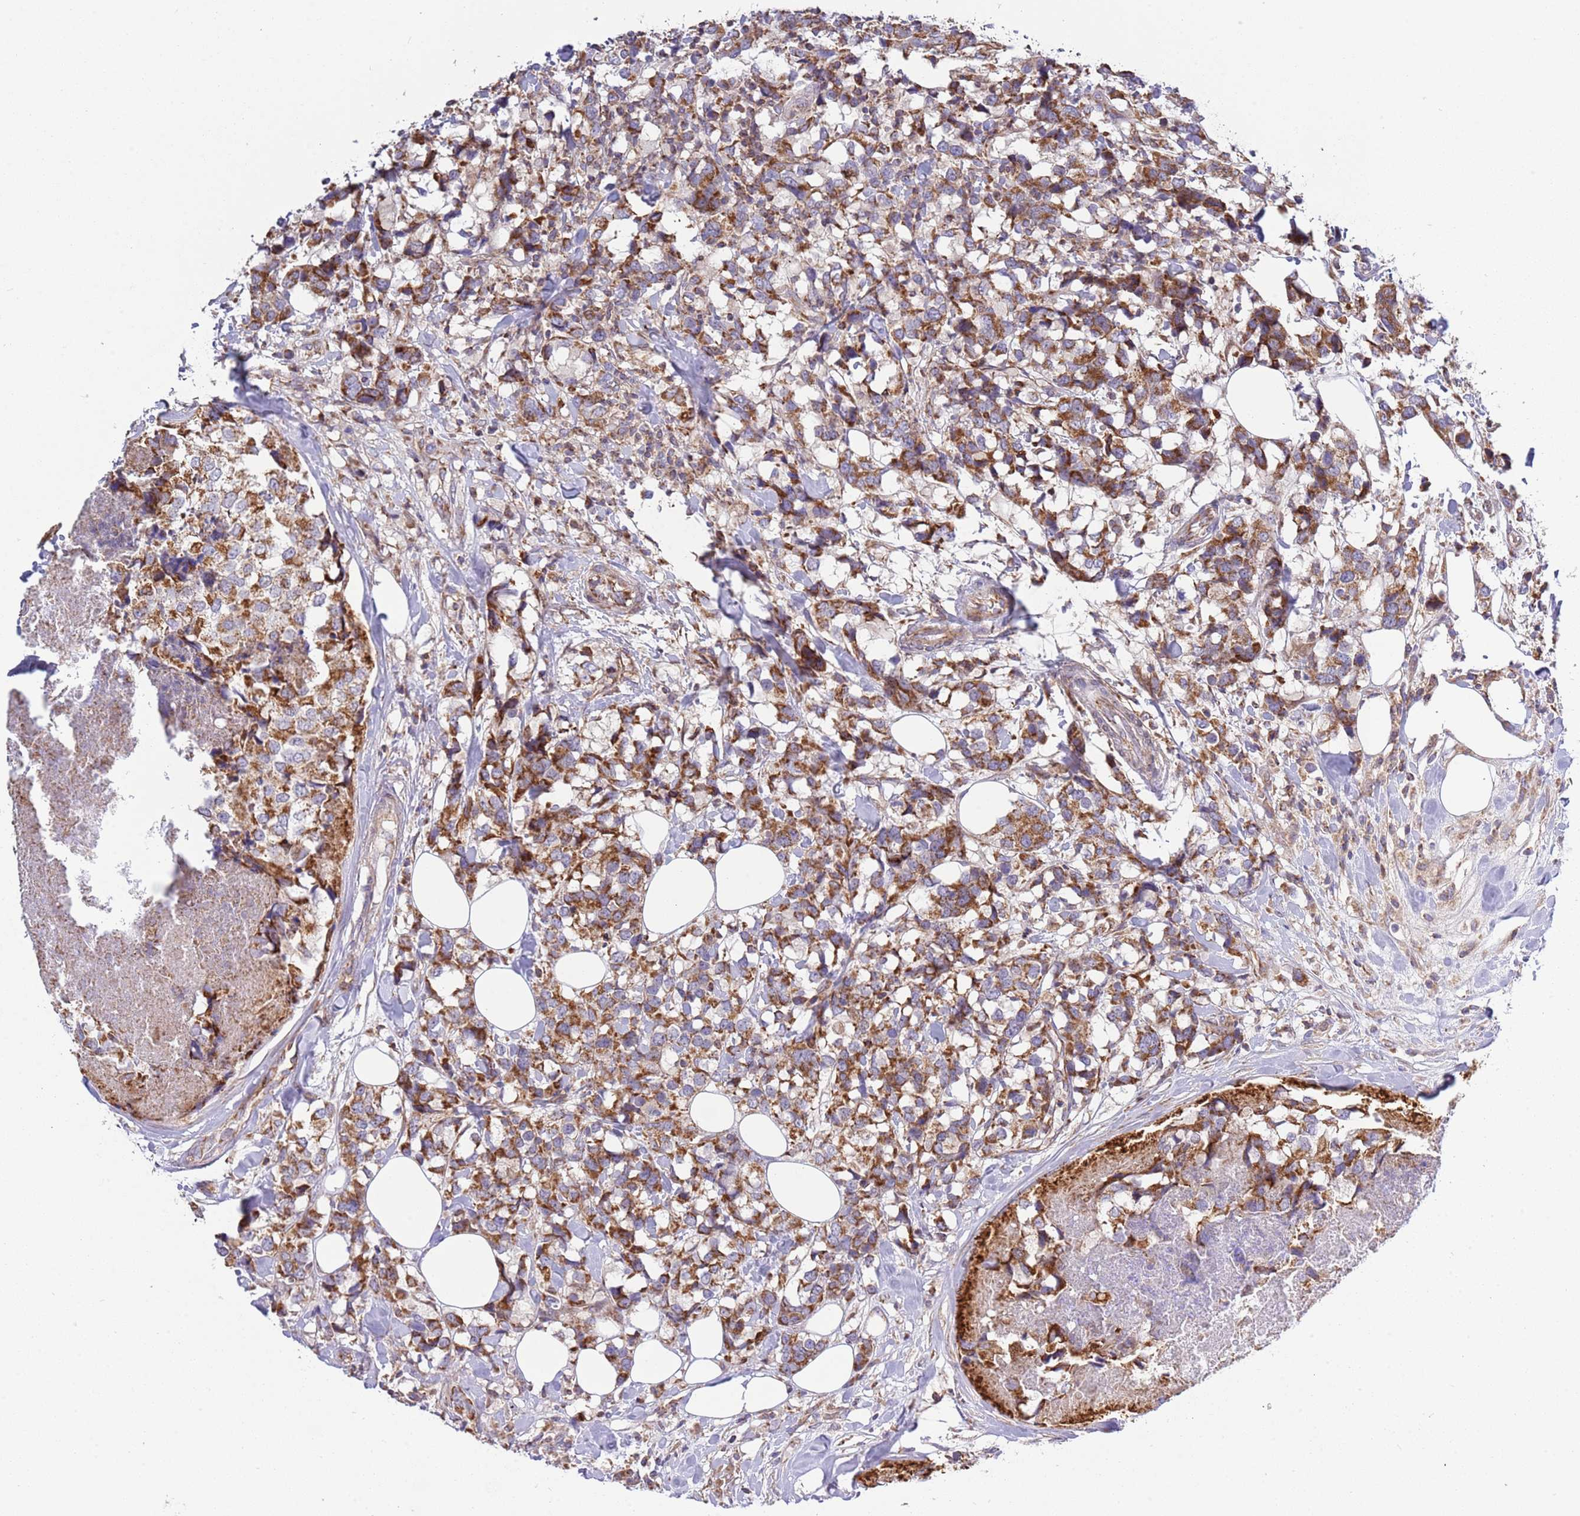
{"staining": {"intensity": "moderate", "quantity": ">75%", "location": "cytoplasmic/membranous"}, "tissue": "breast cancer", "cell_type": "Tumor cells", "image_type": "cancer", "snomed": [{"axis": "morphology", "description": "Lobular carcinoma"}, {"axis": "topography", "description": "Breast"}], "caption": "A micrograph of breast lobular carcinoma stained for a protein exhibits moderate cytoplasmic/membranous brown staining in tumor cells. Using DAB (3,3'-diaminobenzidine) (brown) and hematoxylin (blue) stains, captured at high magnification using brightfield microscopy.", "gene": "IRS4", "patient": {"sex": "female", "age": 59}}